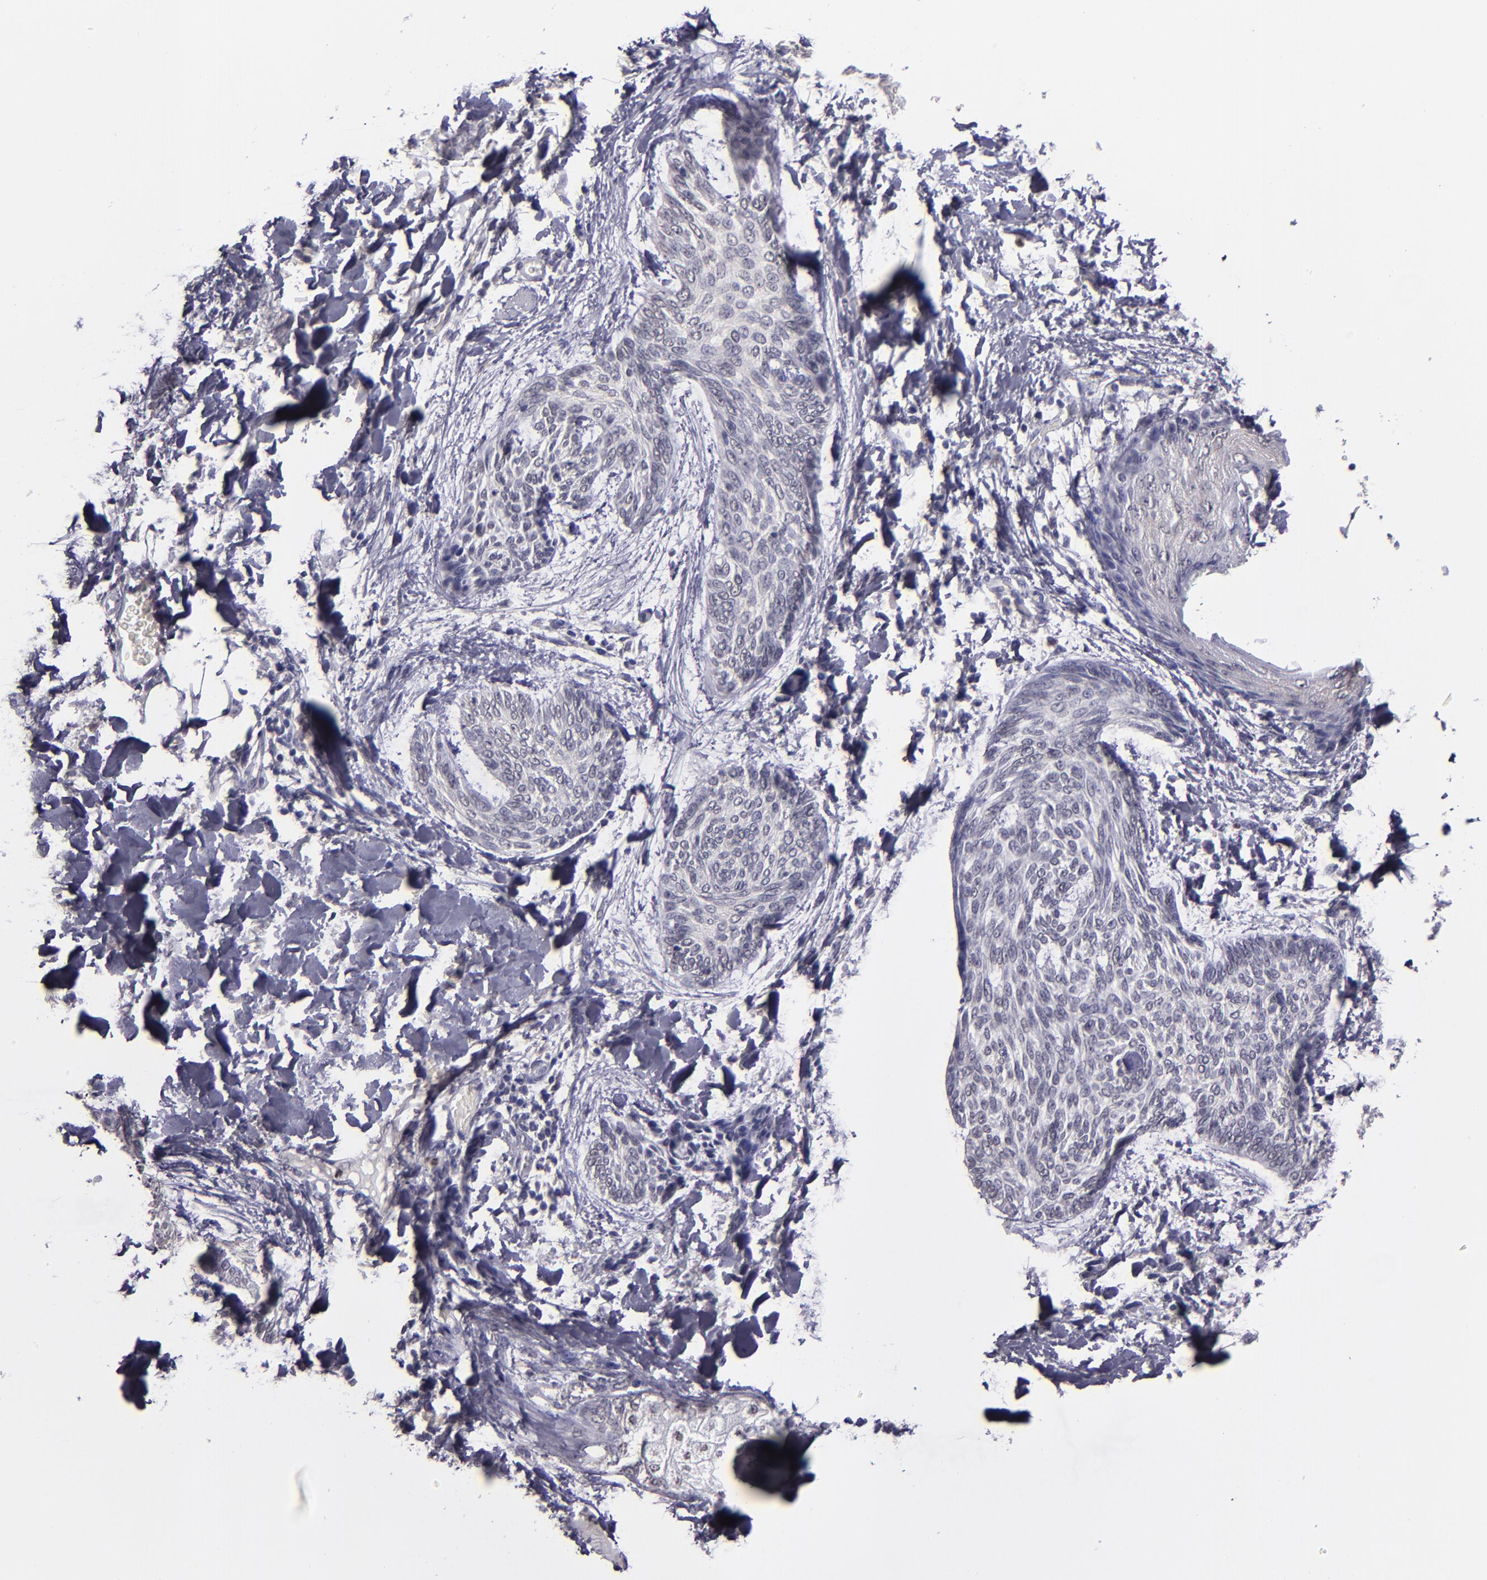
{"staining": {"intensity": "negative", "quantity": "none", "location": "none"}, "tissue": "skin cancer", "cell_type": "Tumor cells", "image_type": "cancer", "snomed": [{"axis": "morphology", "description": "Normal tissue, NOS"}, {"axis": "morphology", "description": "Basal cell carcinoma"}, {"axis": "topography", "description": "Skin"}], "caption": "IHC of basal cell carcinoma (skin) exhibits no expression in tumor cells.", "gene": "CEBPE", "patient": {"sex": "female", "age": 71}}